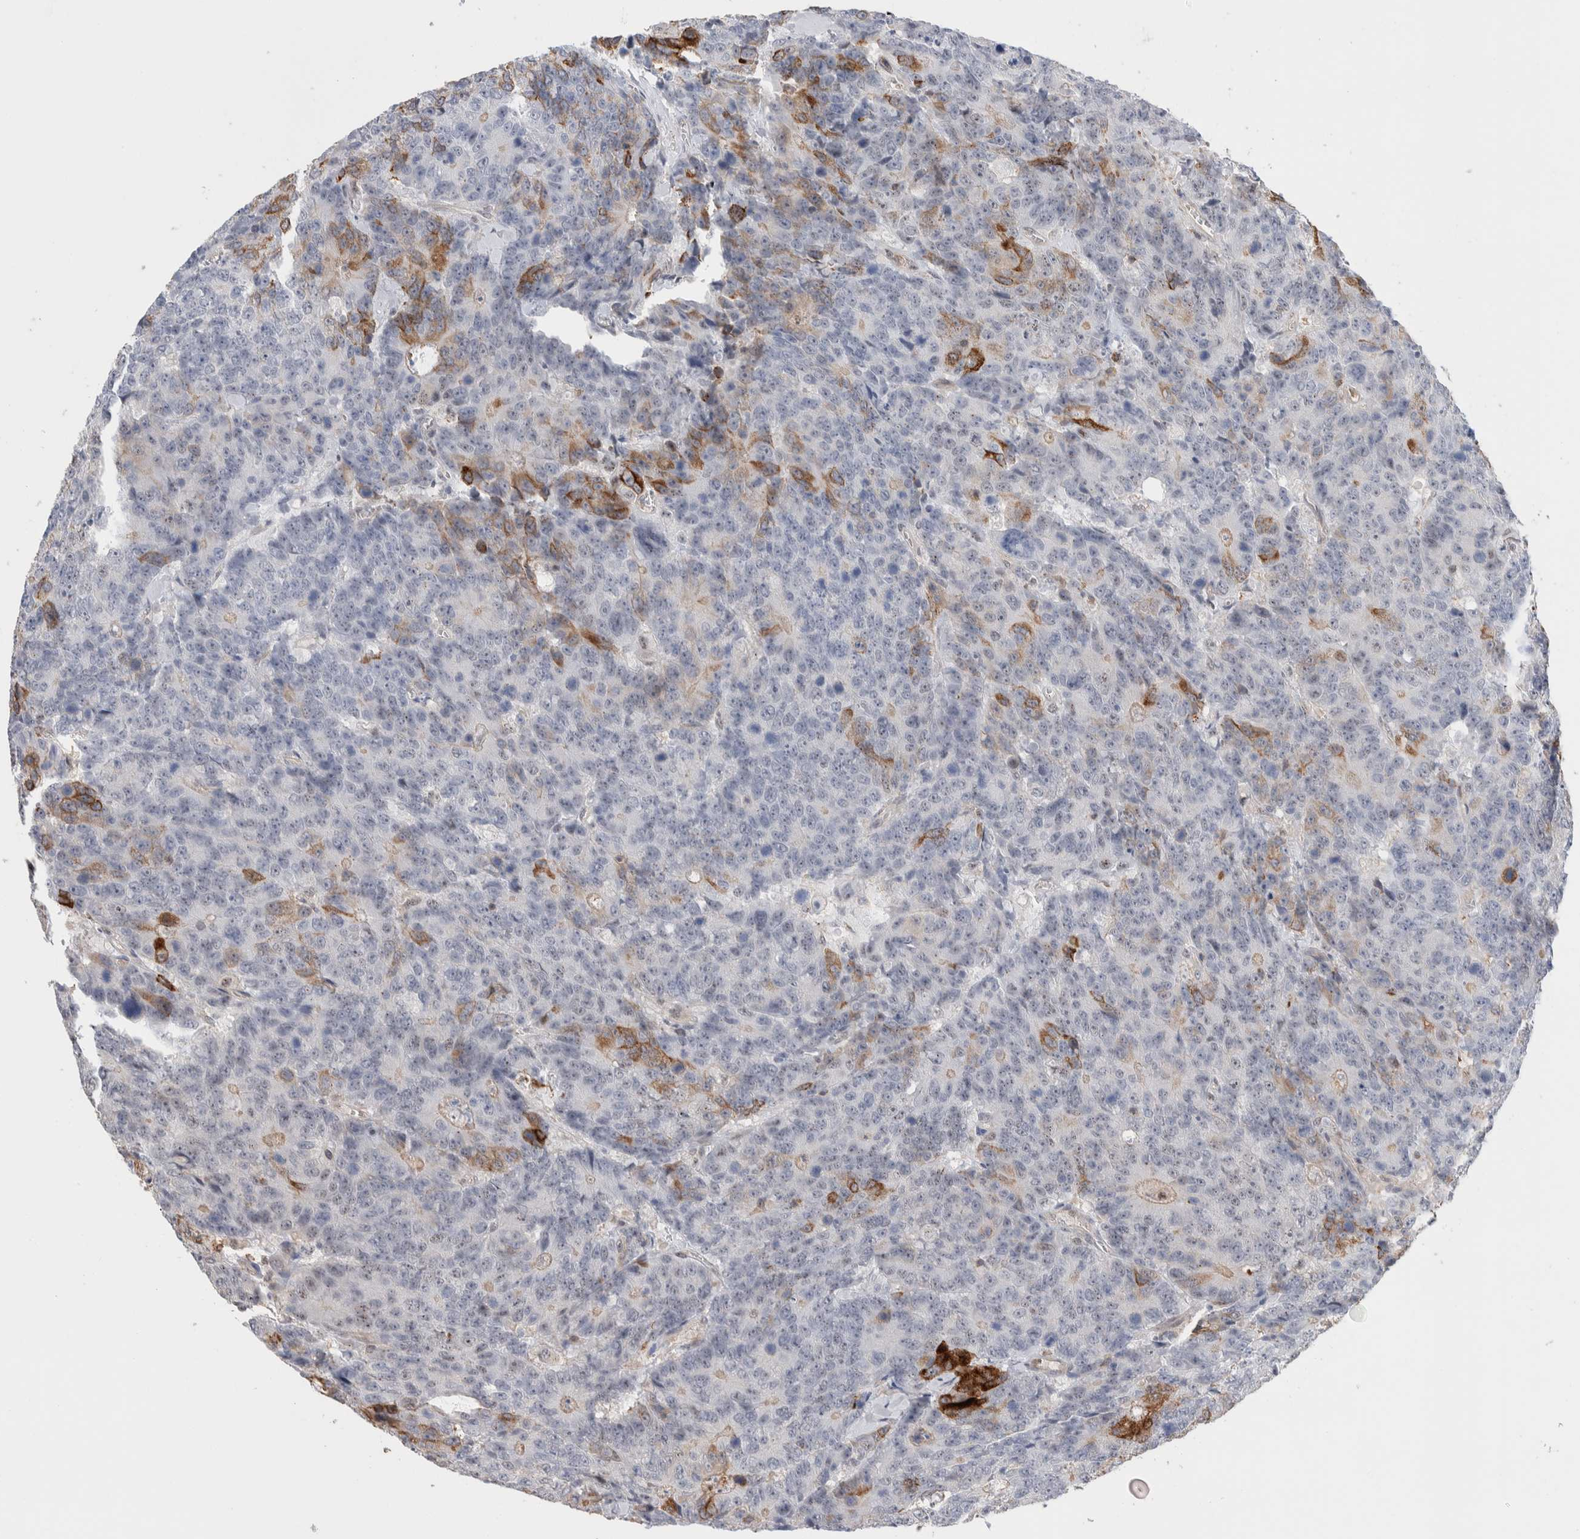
{"staining": {"intensity": "moderate", "quantity": "<25%", "location": "cytoplasmic/membranous"}, "tissue": "colorectal cancer", "cell_type": "Tumor cells", "image_type": "cancer", "snomed": [{"axis": "morphology", "description": "Adenocarcinoma, NOS"}, {"axis": "topography", "description": "Colon"}], "caption": "Immunohistochemistry (DAB) staining of human colorectal adenocarcinoma reveals moderate cytoplasmic/membranous protein staining in about <25% of tumor cells.", "gene": "ZNF704", "patient": {"sex": "female", "age": 86}}